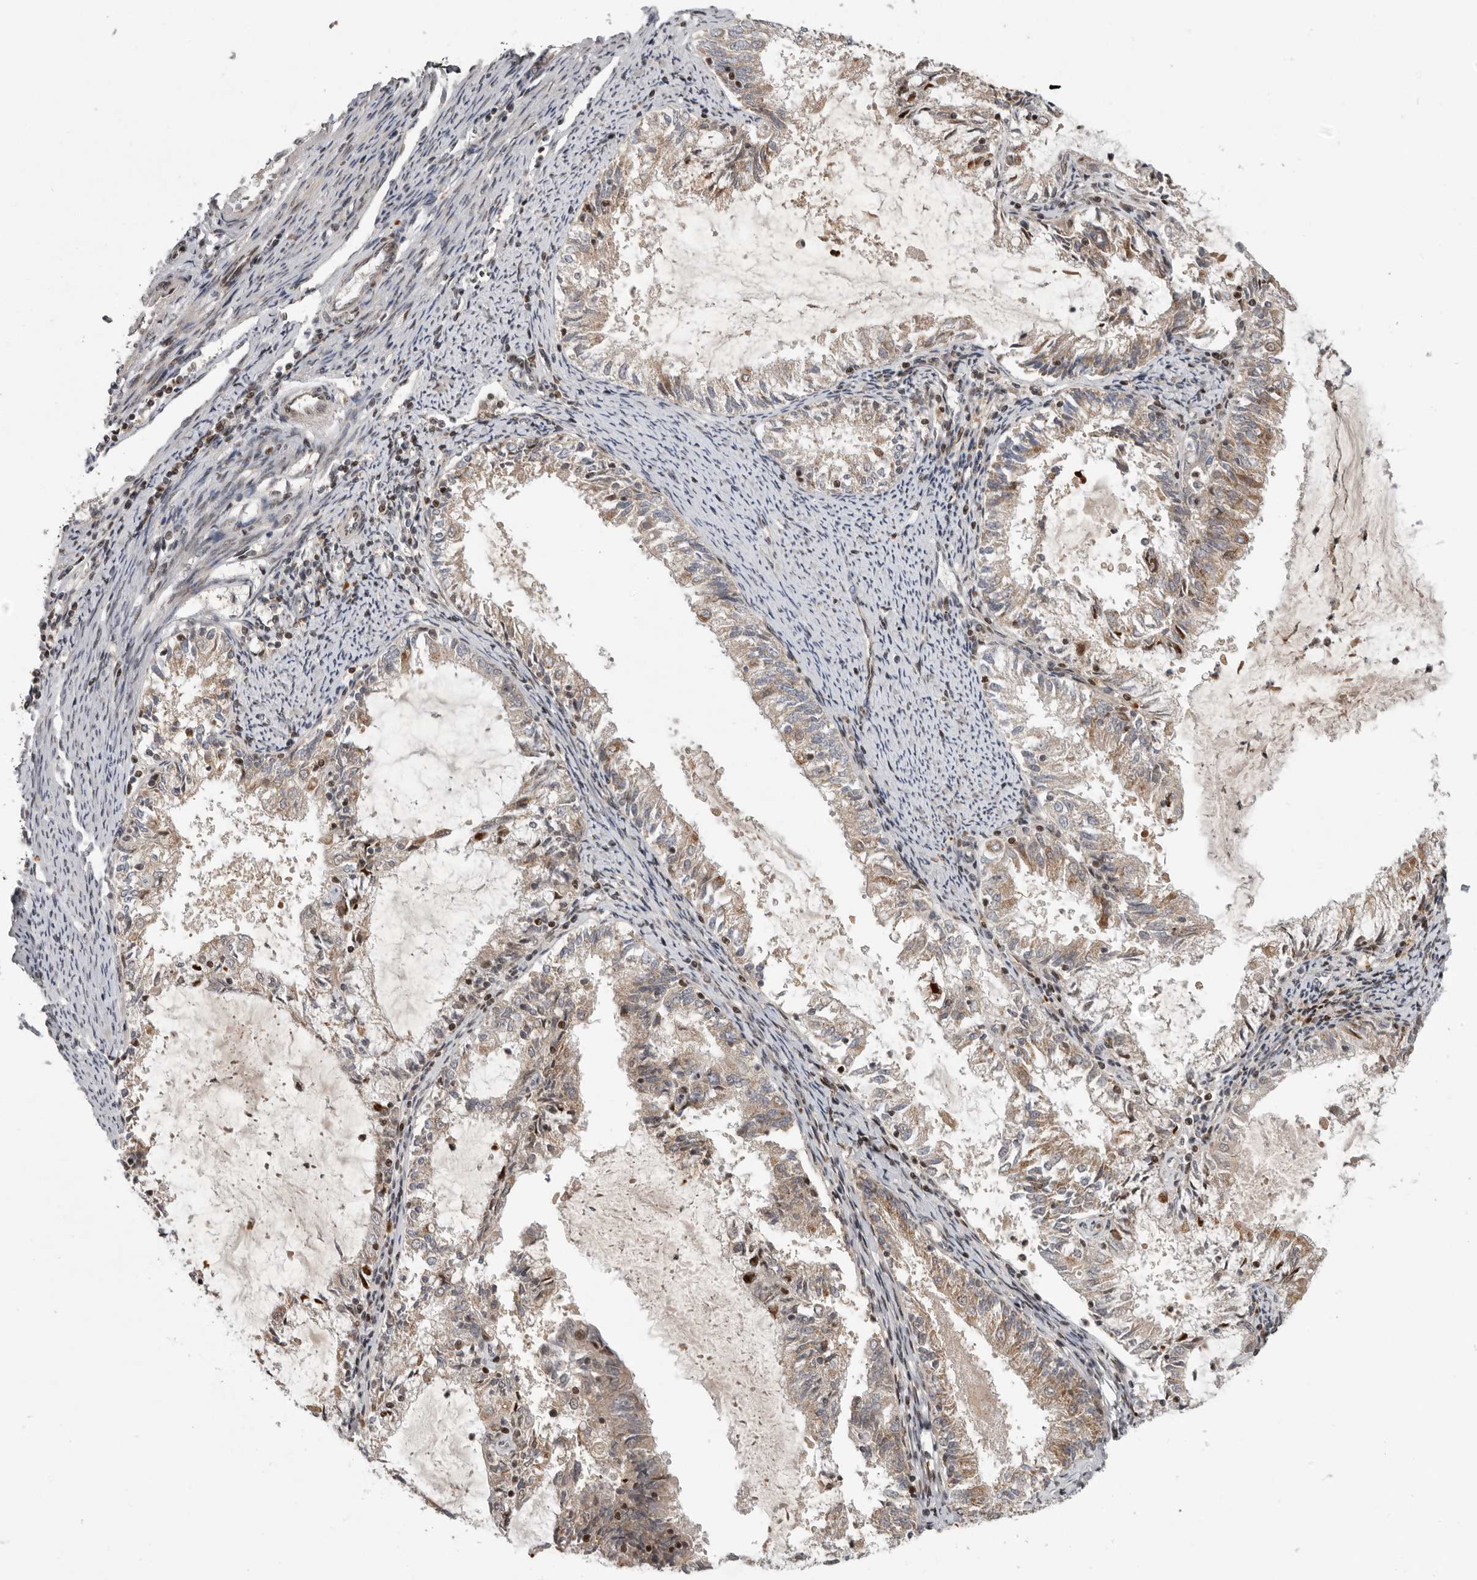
{"staining": {"intensity": "weak", "quantity": ">75%", "location": "cytoplasmic/membranous,nuclear"}, "tissue": "endometrial cancer", "cell_type": "Tumor cells", "image_type": "cancer", "snomed": [{"axis": "morphology", "description": "Adenocarcinoma, NOS"}, {"axis": "topography", "description": "Endometrium"}], "caption": "Tumor cells show low levels of weak cytoplasmic/membranous and nuclear expression in approximately >75% of cells in human endometrial cancer (adenocarcinoma).", "gene": "RABIF", "patient": {"sex": "female", "age": 57}}